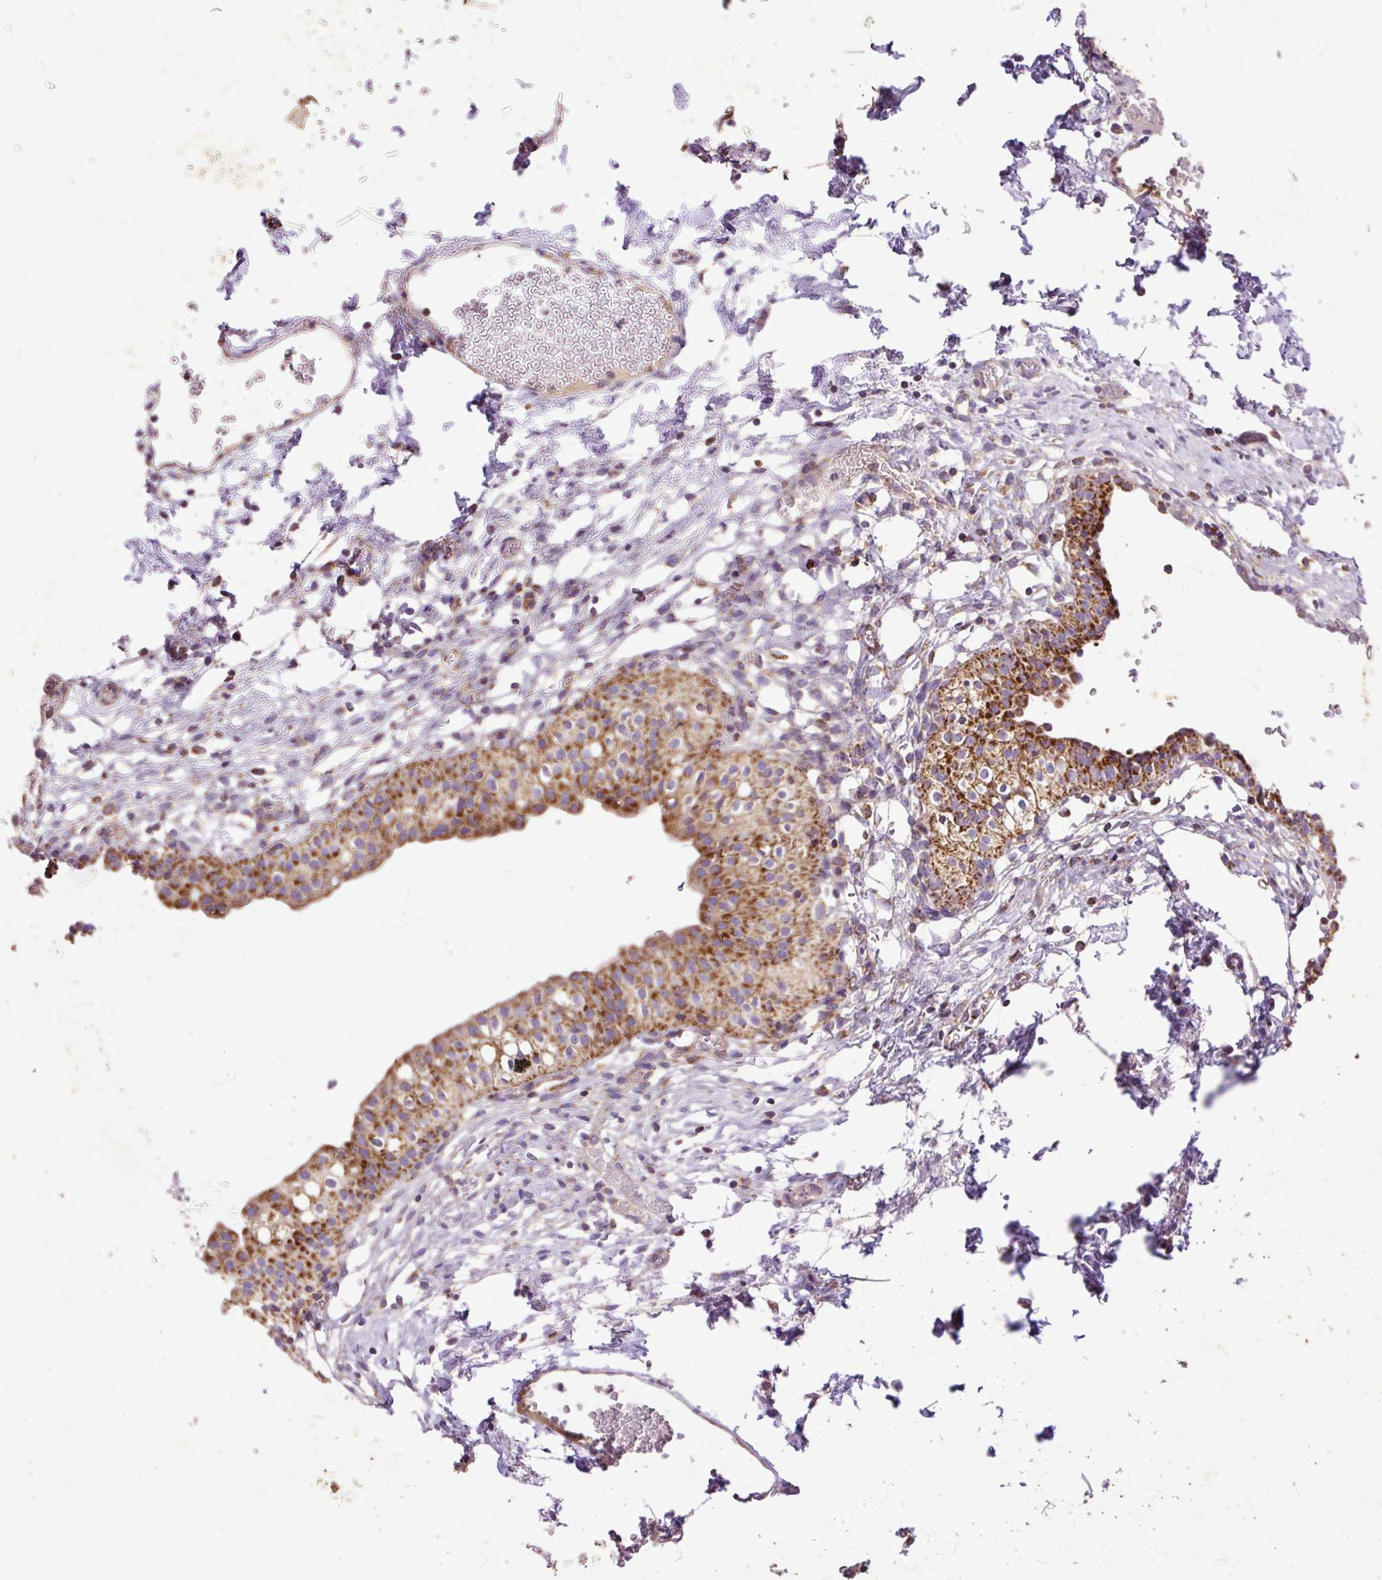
{"staining": {"intensity": "strong", "quantity": ">75%", "location": "cytoplasmic/membranous"}, "tissue": "urinary bladder", "cell_type": "Urothelial cells", "image_type": "normal", "snomed": [{"axis": "morphology", "description": "Normal tissue, NOS"}, {"axis": "topography", "description": "Urinary bladder"}, {"axis": "topography", "description": "Peripheral nerve tissue"}], "caption": "A brown stain highlights strong cytoplasmic/membranous positivity of a protein in urothelial cells of normal urinary bladder.", "gene": "TOMM40", "patient": {"sex": "male", "age": 55}}